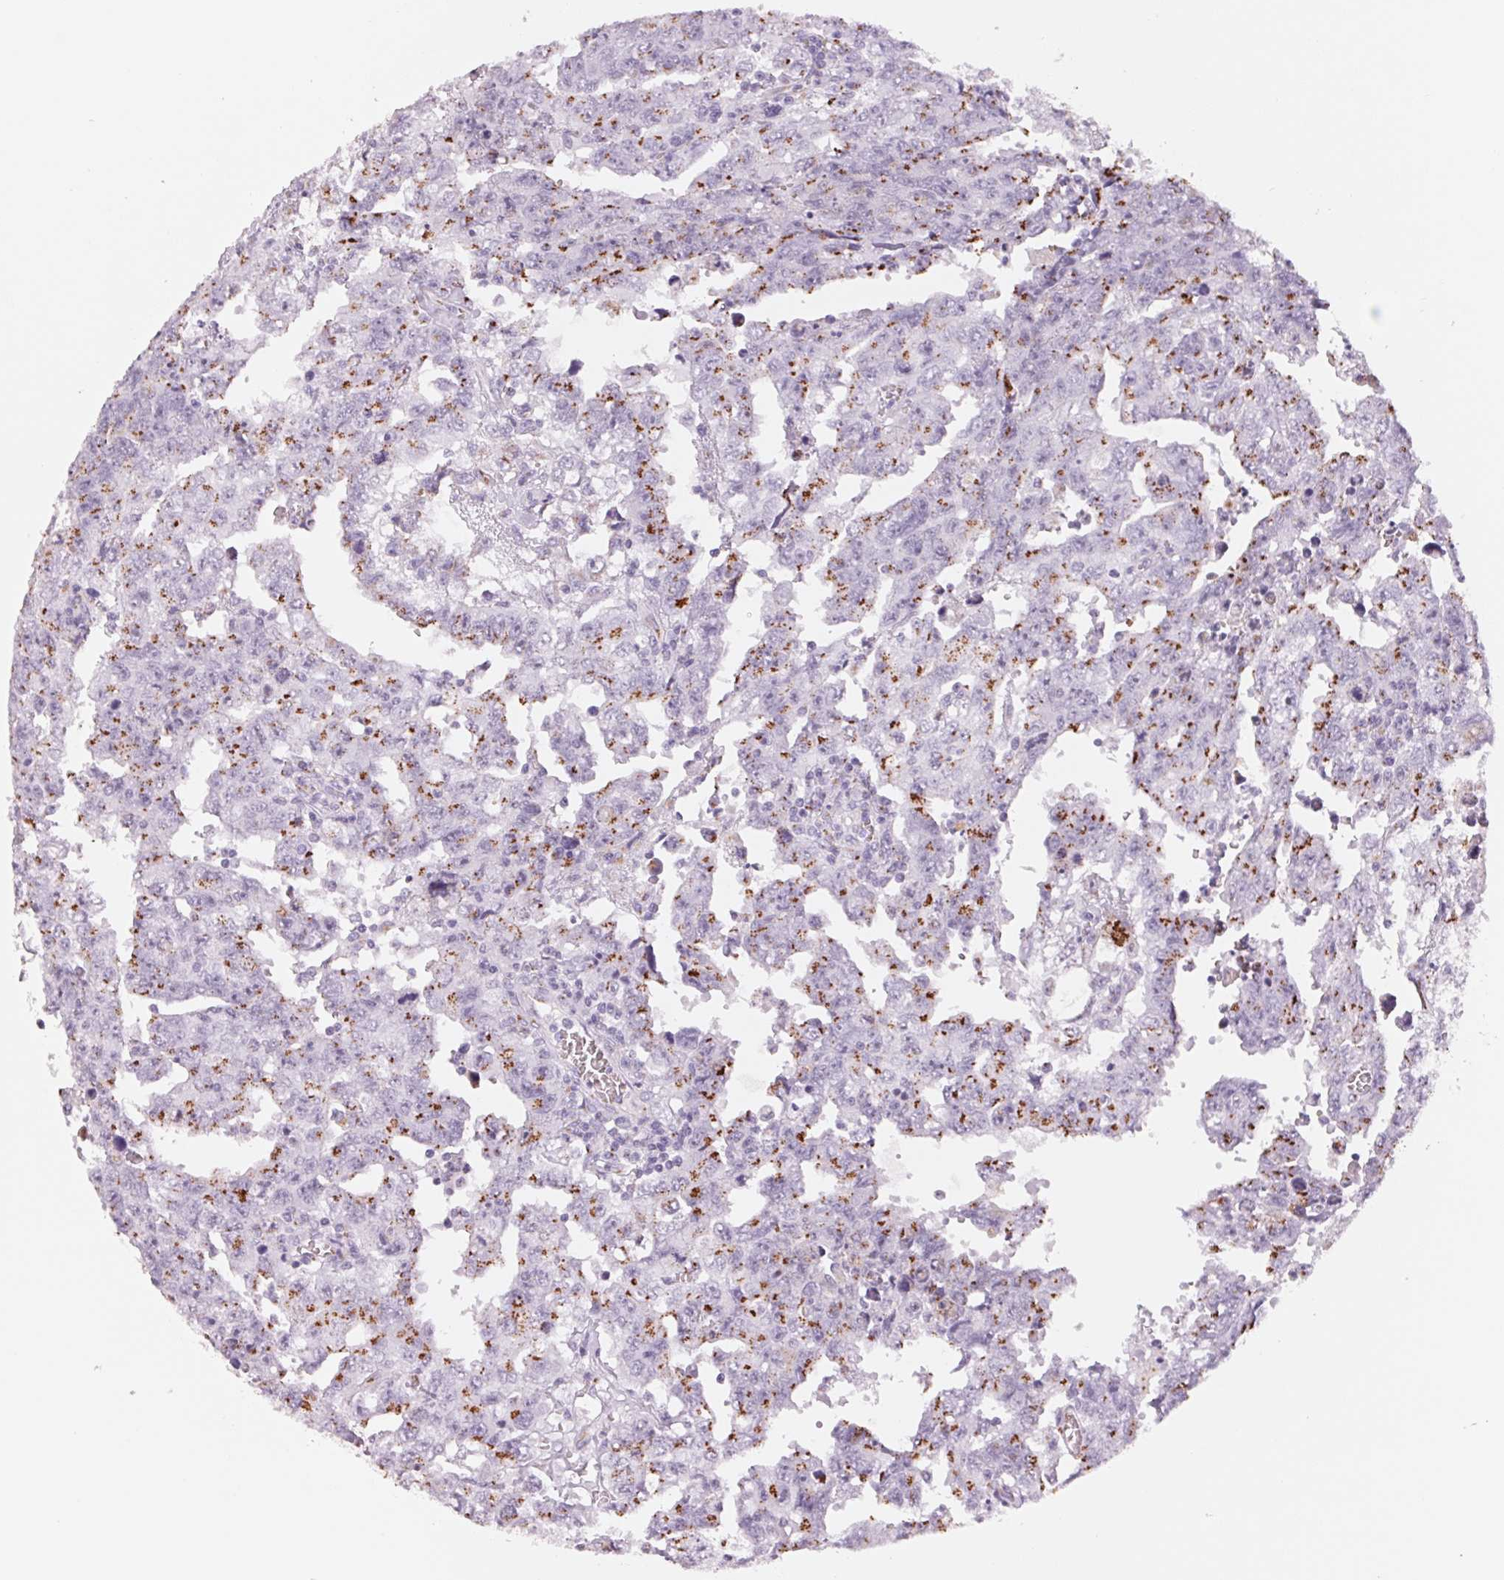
{"staining": {"intensity": "moderate", "quantity": "25%-75%", "location": "cytoplasmic/membranous"}, "tissue": "testis cancer", "cell_type": "Tumor cells", "image_type": "cancer", "snomed": [{"axis": "morphology", "description": "Carcinoma, Embryonal, NOS"}, {"axis": "topography", "description": "Testis"}], "caption": "Human testis embryonal carcinoma stained with a brown dye shows moderate cytoplasmic/membranous positive staining in about 25%-75% of tumor cells.", "gene": "GALNT7", "patient": {"sex": "male", "age": 24}}